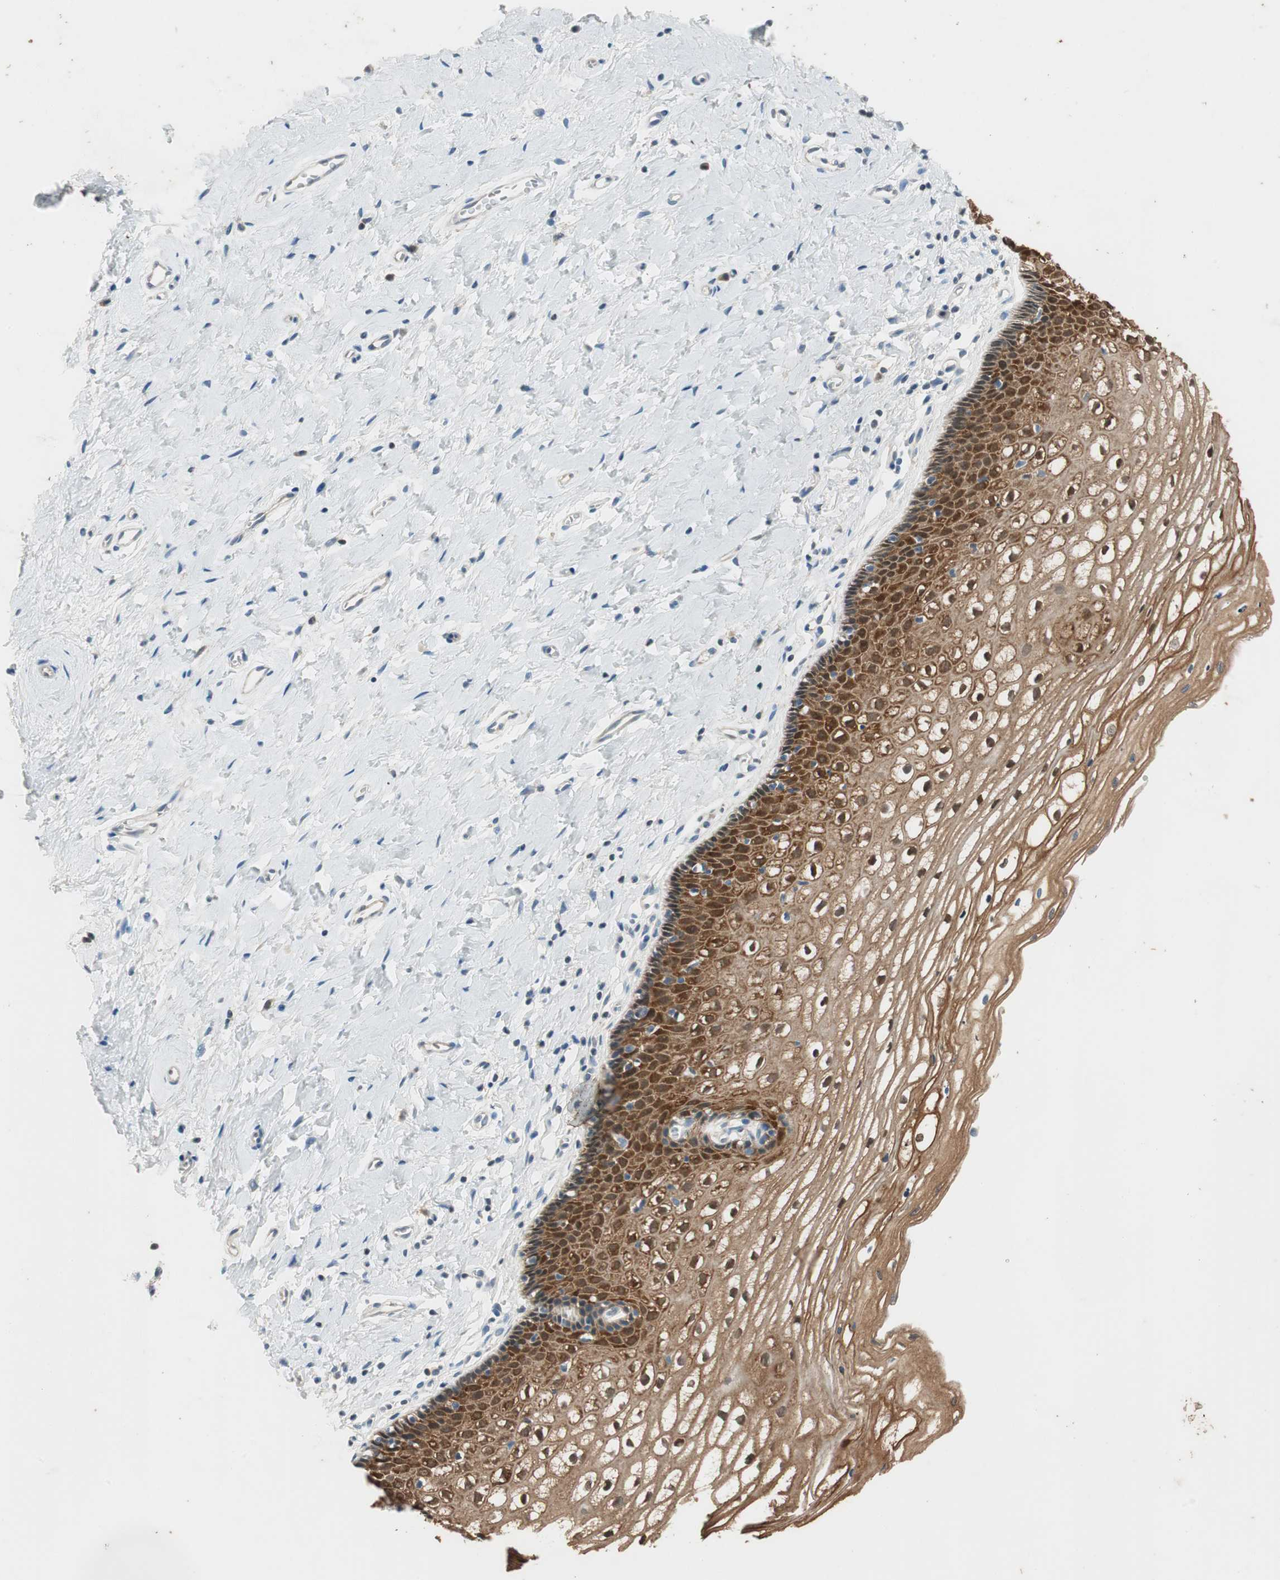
{"staining": {"intensity": "strong", "quantity": ">75%", "location": "cytoplasmic/membranous,nuclear"}, "tissue": "vagina", "cell_type": "Squamous epithelial cells", "image_type": "normal", "snomed": [{"axis": "morphology", "description": "Normal tissue, NOS"}, {"axis": "topography", "description": "Soft tissue"}, {"axis": "topography", "description": "Vagina"}], "caption": "Immunohistochemical staining of normal vagina shows >75% levels of strong cytoplasmic/membranous,nuclear protein positivity in about >75% of squamous epithelial cells. (Stains: DAB in brown, nuclei in blue, Microscopy: brightfield microscopy at high magnification).", "gene": "SERPINB5", "patient": {"sex": "female", "age": 61}}